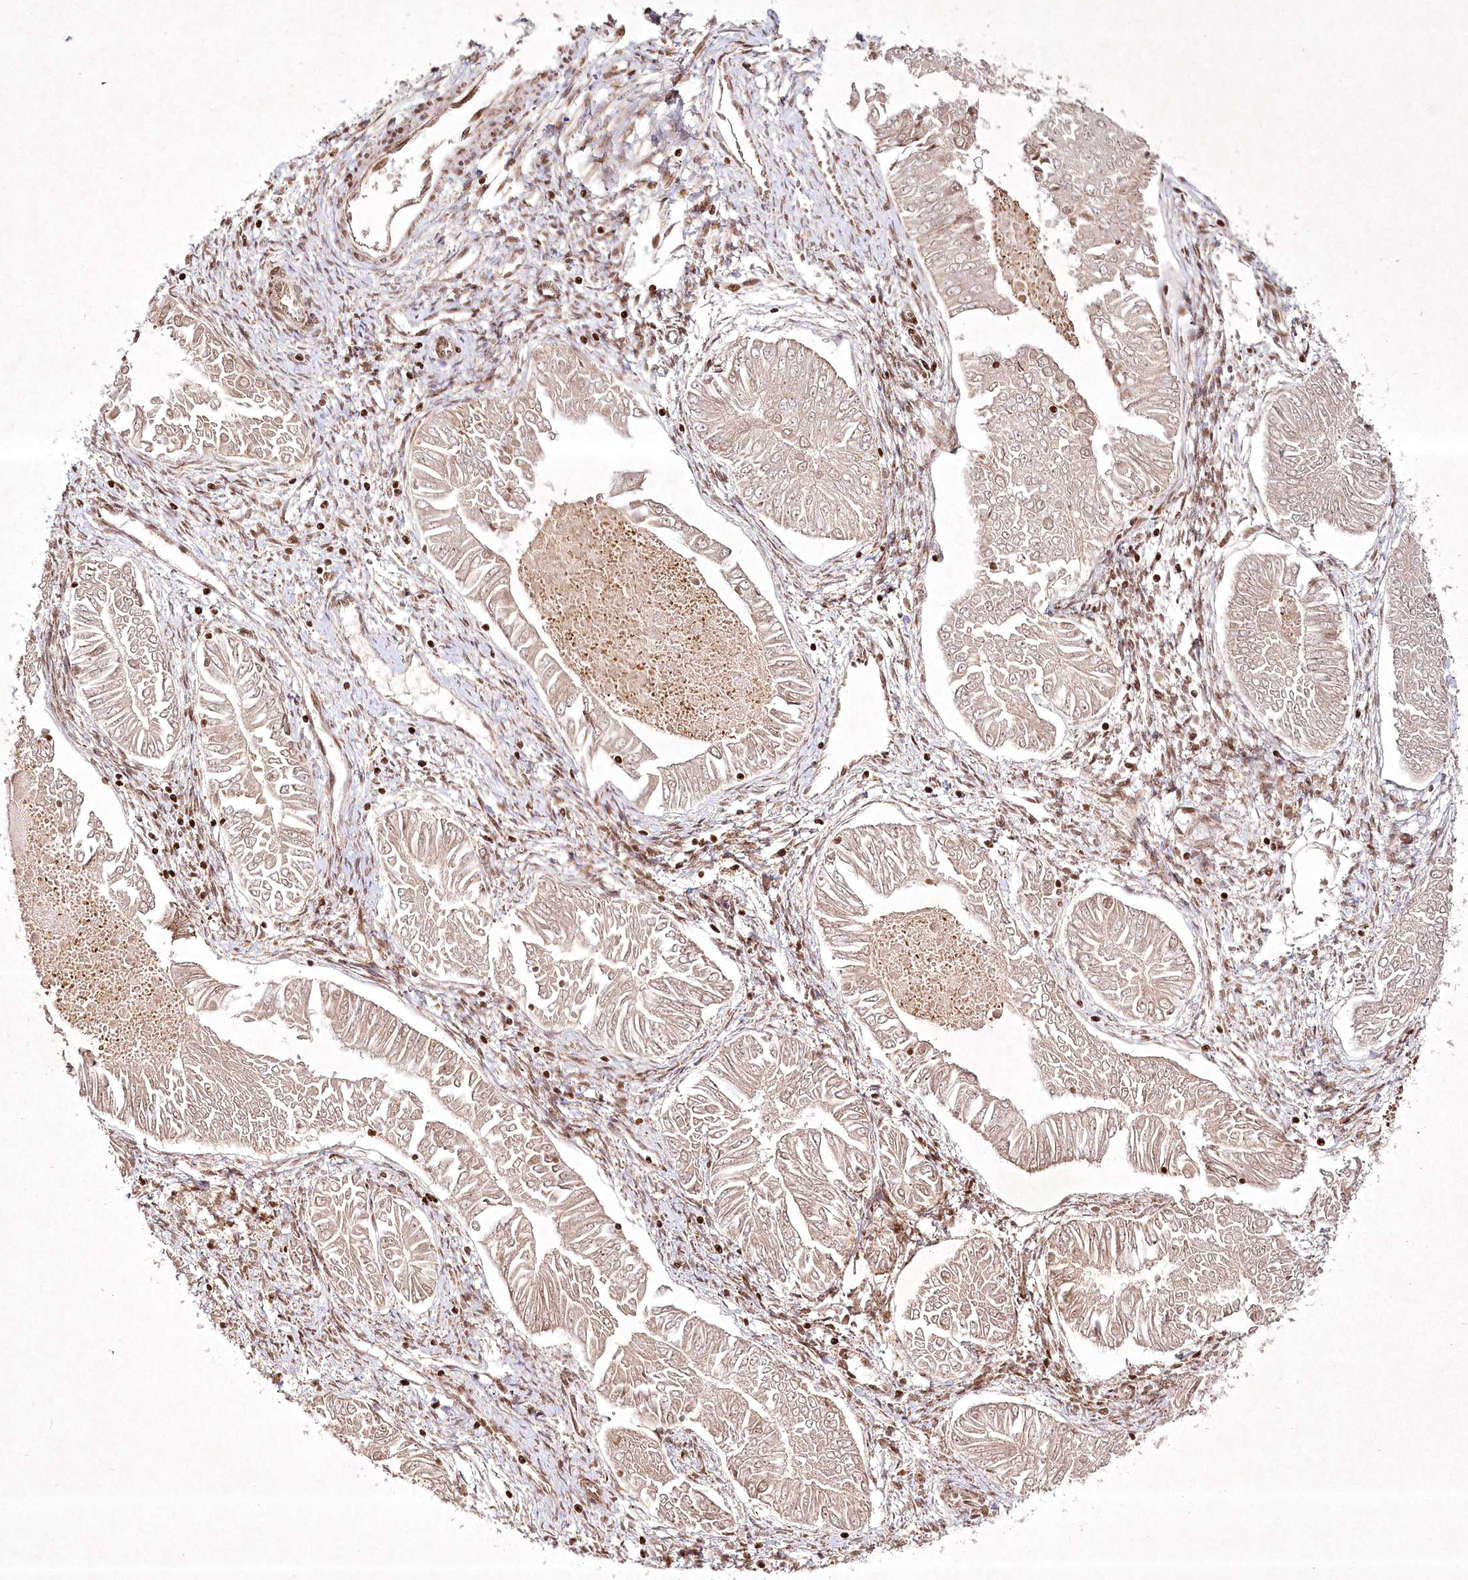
{"staining": {"intensity": "weak", "quantity": ">75%", "location": "cytoplasmic/membranous"}, "tissue": "endometrial cancer", "cell_type": "Tumor cells", "image_type": "cancer", "snomed": [{"axis": "morphology", "description": "Adenocarcinoma, NOS"}, {"axis": "topography", "description": "Endometrium"}], "caption": "Endometrial cancer tissue shows weak cytoplasmic/membranous expression in approximately >75% of tumor cells, visualized by immunohistochemistry. (DAB IHC with brightfield microscopy, high magnification).", "gene": "CARM1", "patient": {"sex": "female", "age": 53}}